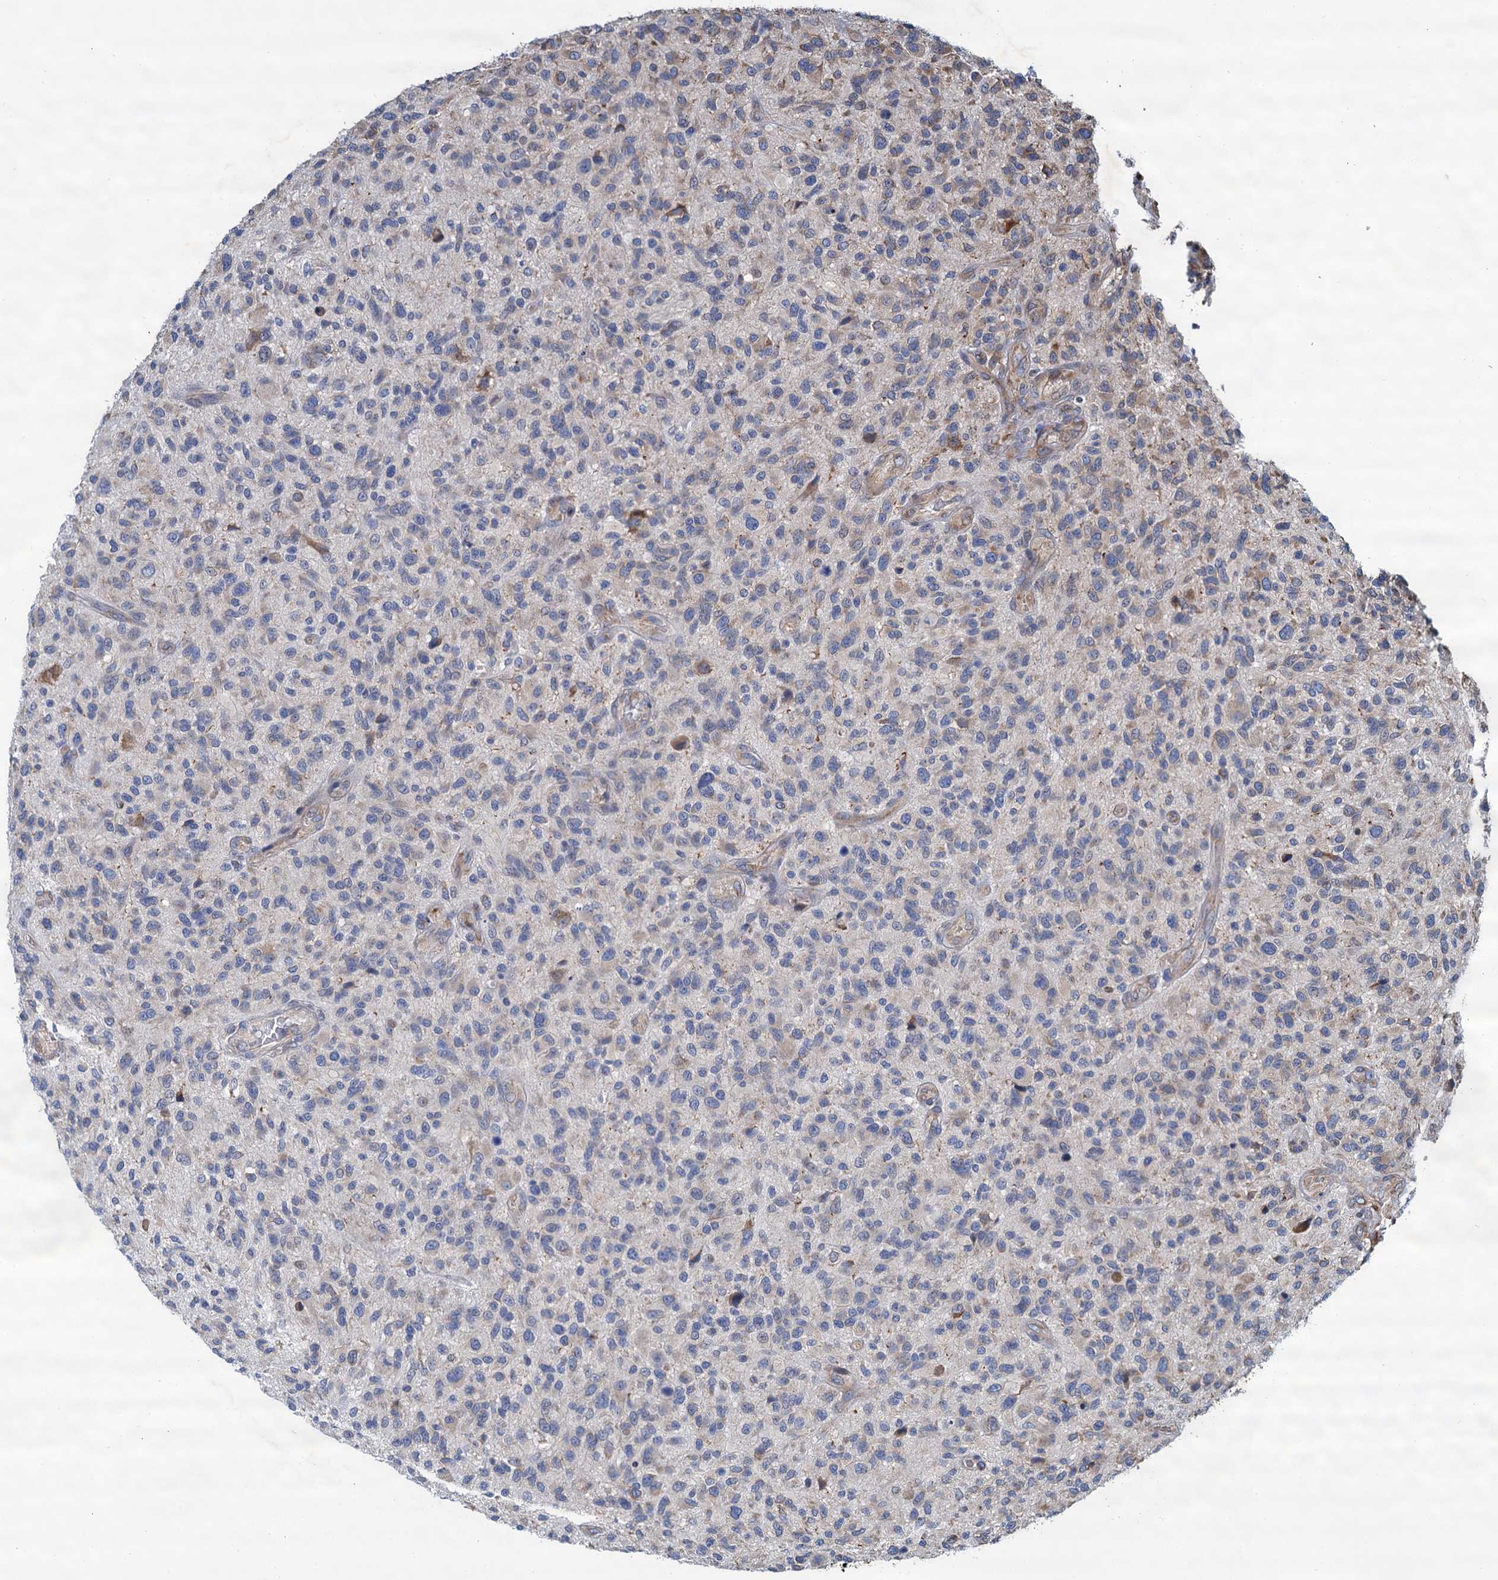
{"staining": {"intensity": "moderate", "quantity": "25%-75%", "location": "cytoplasmic/membranous"}, "tissue": "glioma", "cell_type": "Tumor cells", "image_type": "cancer", "snomed": [{"axis": "morphology", "description": "Glioma, malignant, High grade"}, {"axis": "topography", "description": "Brain"}], "caption": "A histopathology image of human glioma stained for a protein displays moderate cytoplasmic/membranous brown staining in tumor cells.", "gene": "LINS1", "patient": {"sex": "male", "age": 47}}